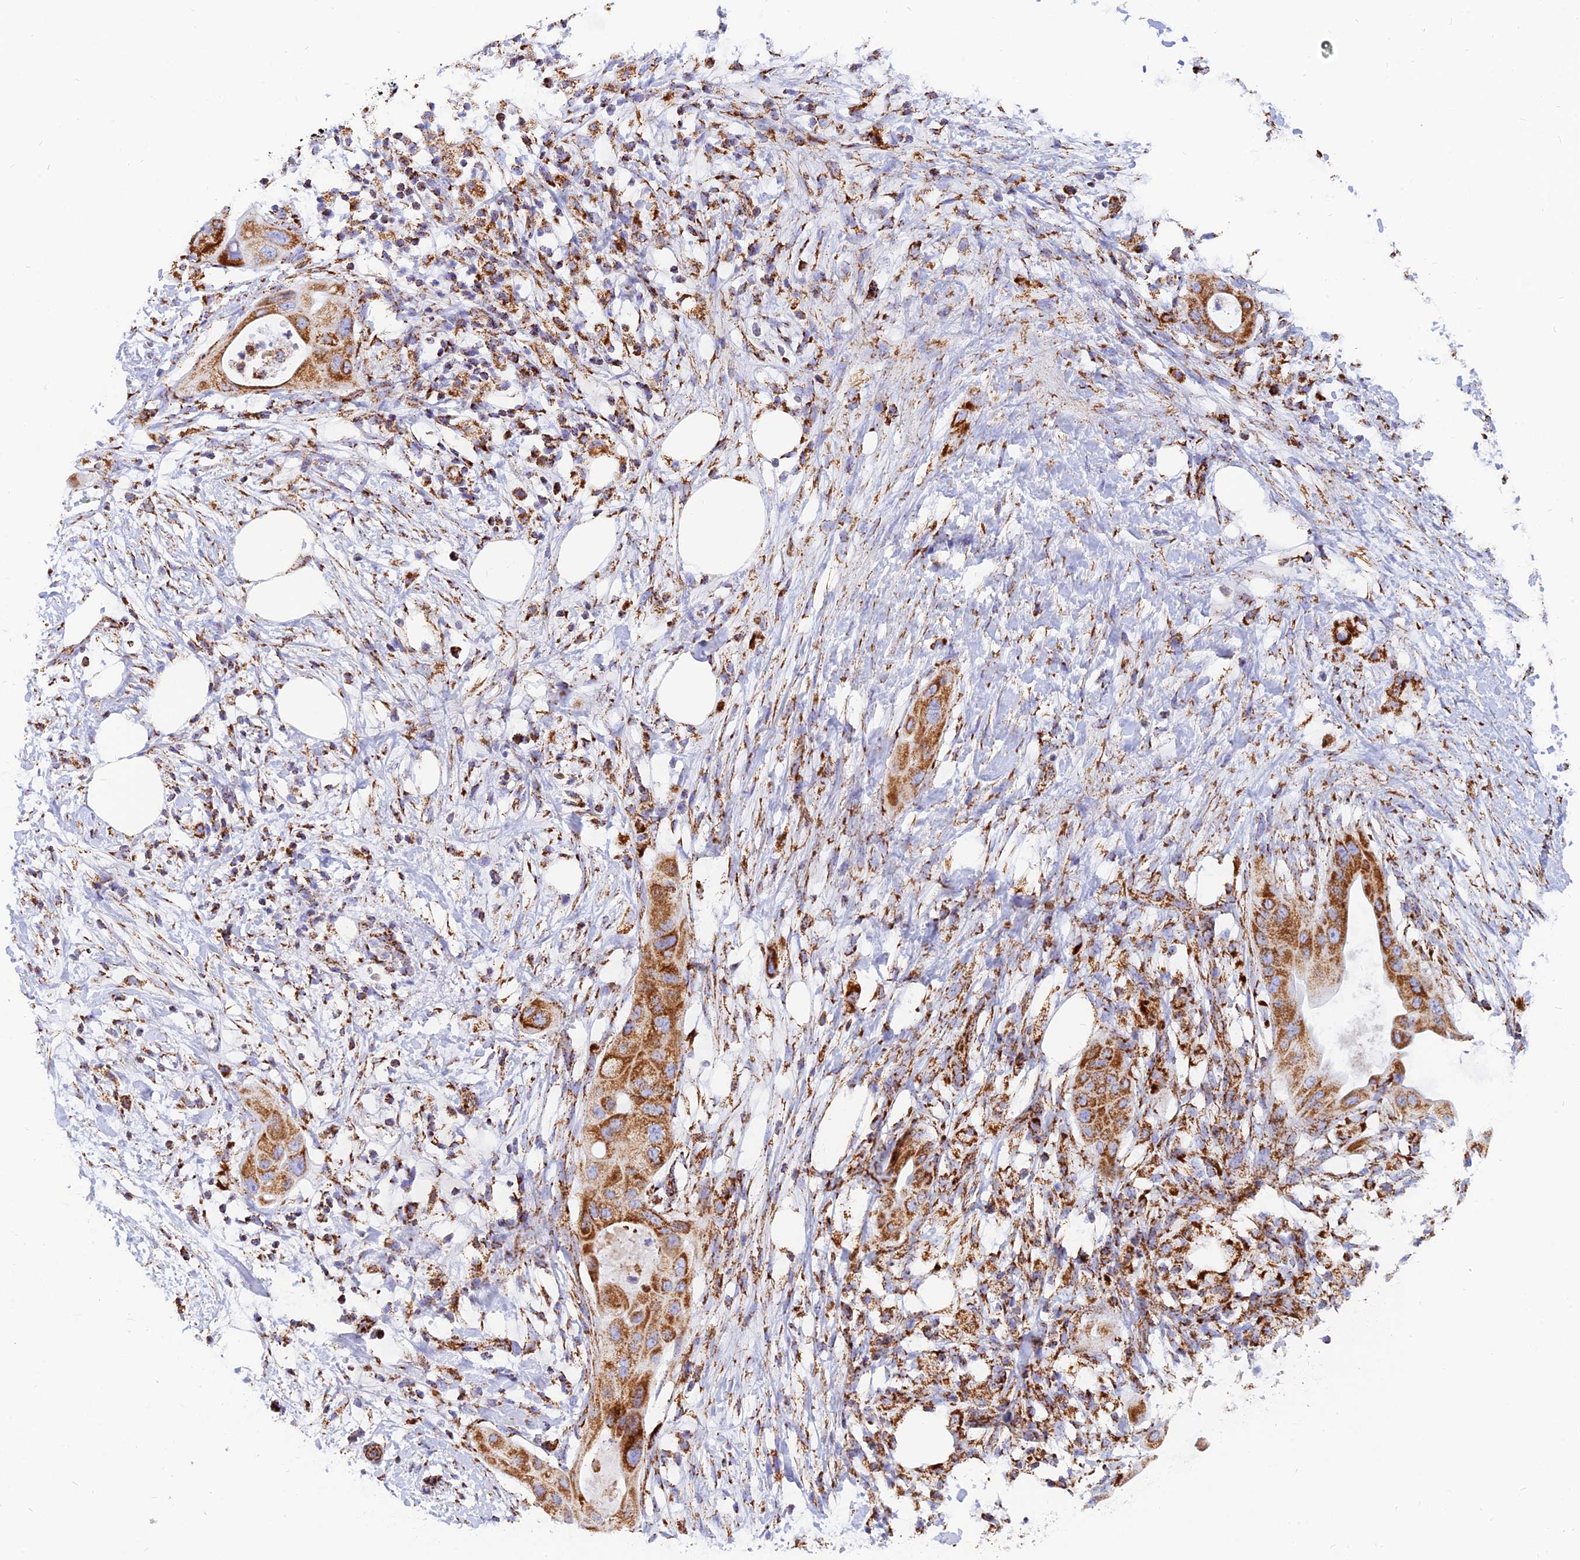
{"staining": {"intensity": "moderate", "quantity": ">75%", "location": "cytoplasmic/membranous"}, "tissue": "pancreatic cancer", "cell_type": "Tumor cells", "image_type": "cancer", "snomed": [{"axis": "morphology", "description": "Adenocarcinoma, NOS"}, {"axis": "topography", "description": "Pancreas"}], "caption": "Immunohistochemistry (IHC) staining of pancreatic cancer (adenocarcinoma), which shows medium levels of moderate cytoplasmic/membranous expression in approximately >75% of tumor cells indicating moderate cytoplasmic/membranous protein positivity. The staining was performed using DAB (brown) for protein detection and nuclei were counterstained in hematoxylin (blue).", "gene": "NDUFB6", "patient": {"sex": "male", "age": 68}}